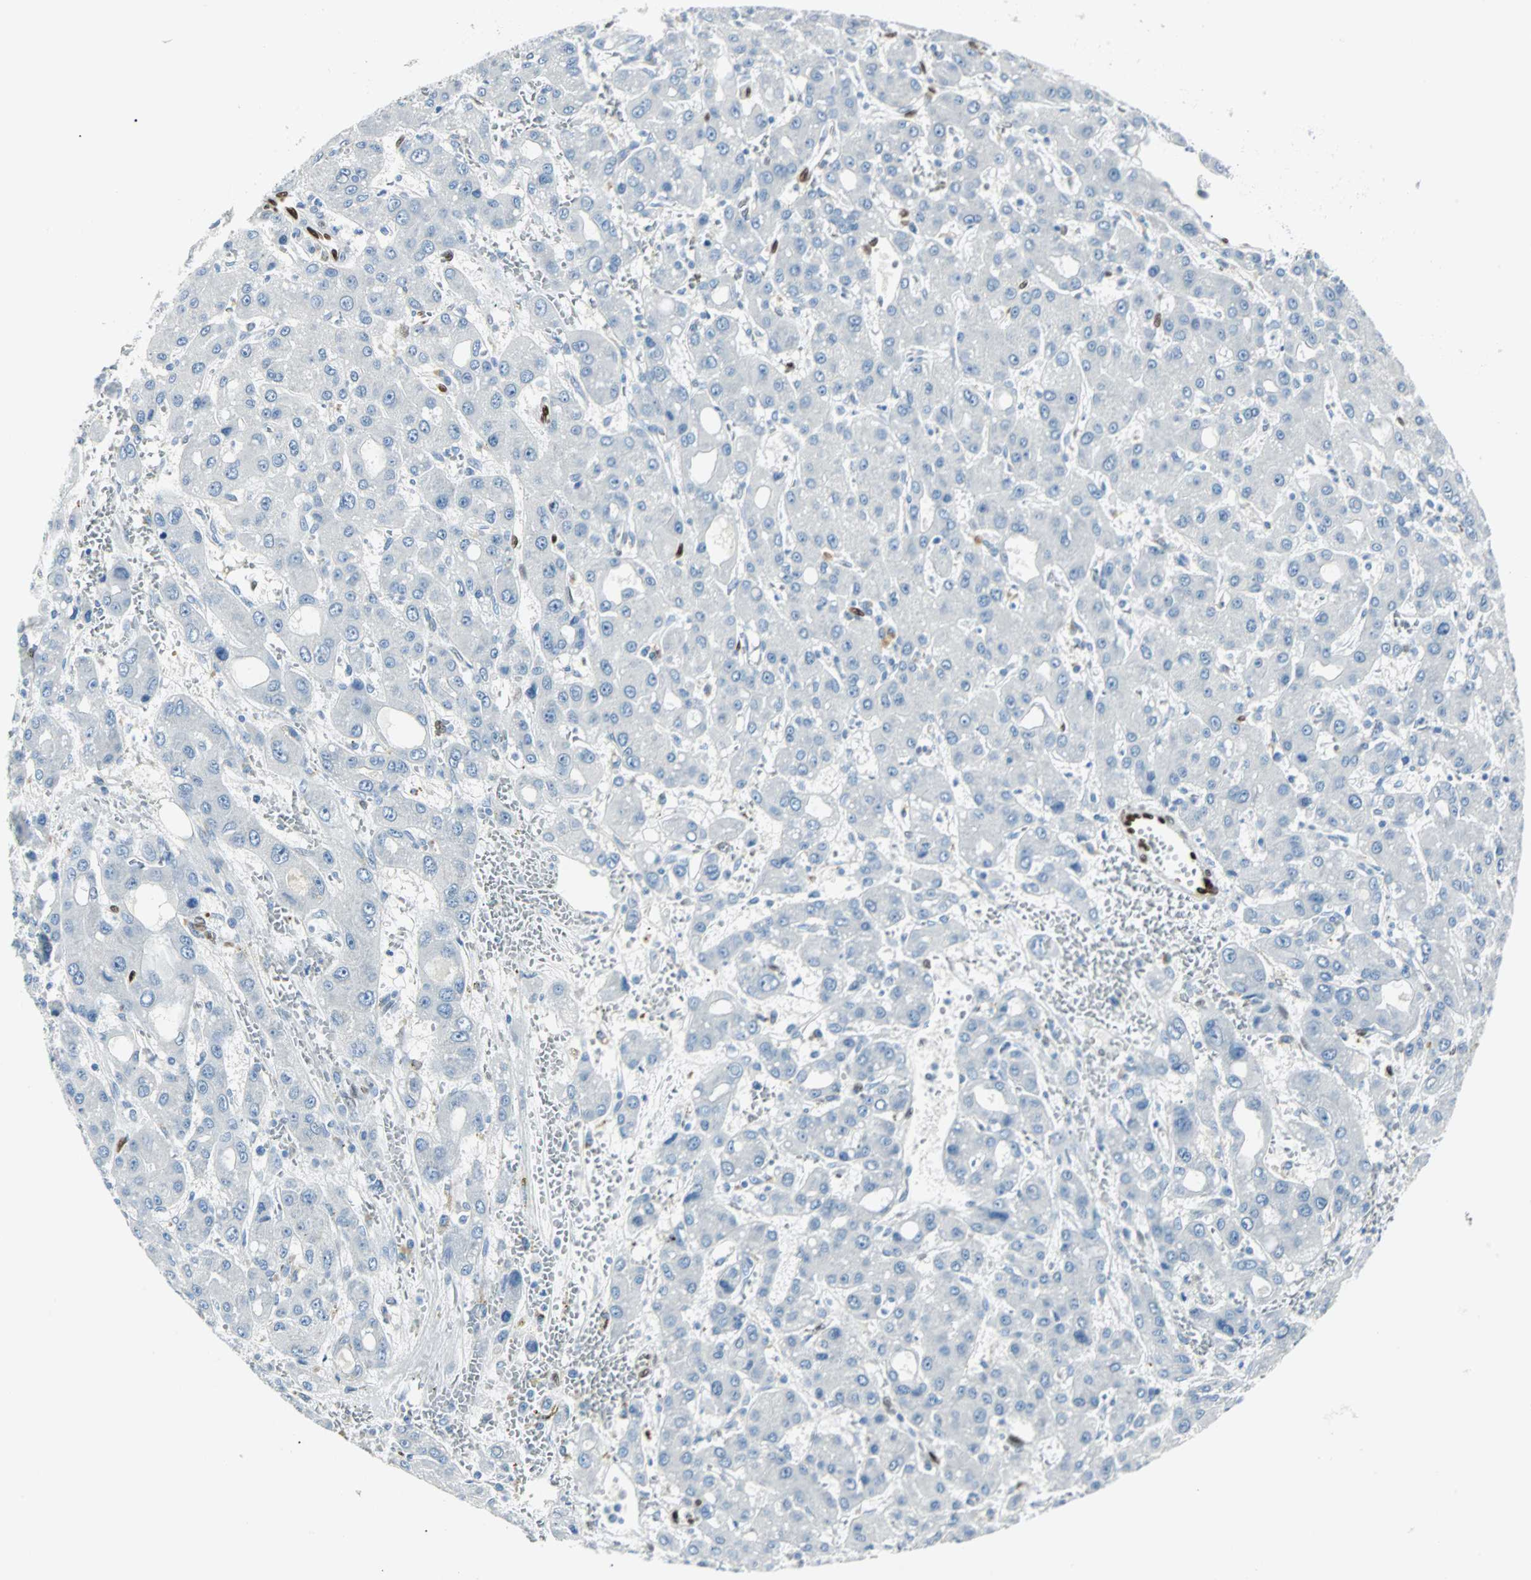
{"staining": {"intensity": "negative", "quantity": "none", "location": "none"}, "tissue": "liver cancer", "cell_type": "Tumor cells", "image_type": "cancer", "snomed": [{"axis": "morphology", "description": "Carcinoma, Hepatocellular, NOS"}, {"axis": "topography", "description": "Liver"}], "caption": "Immunohistochemical staining of hepatocellular carcinoma (liver) displays no significant positivity in tumor cells.", "gene": "IL33", "patient": {"sex": "male", "age": 55}}